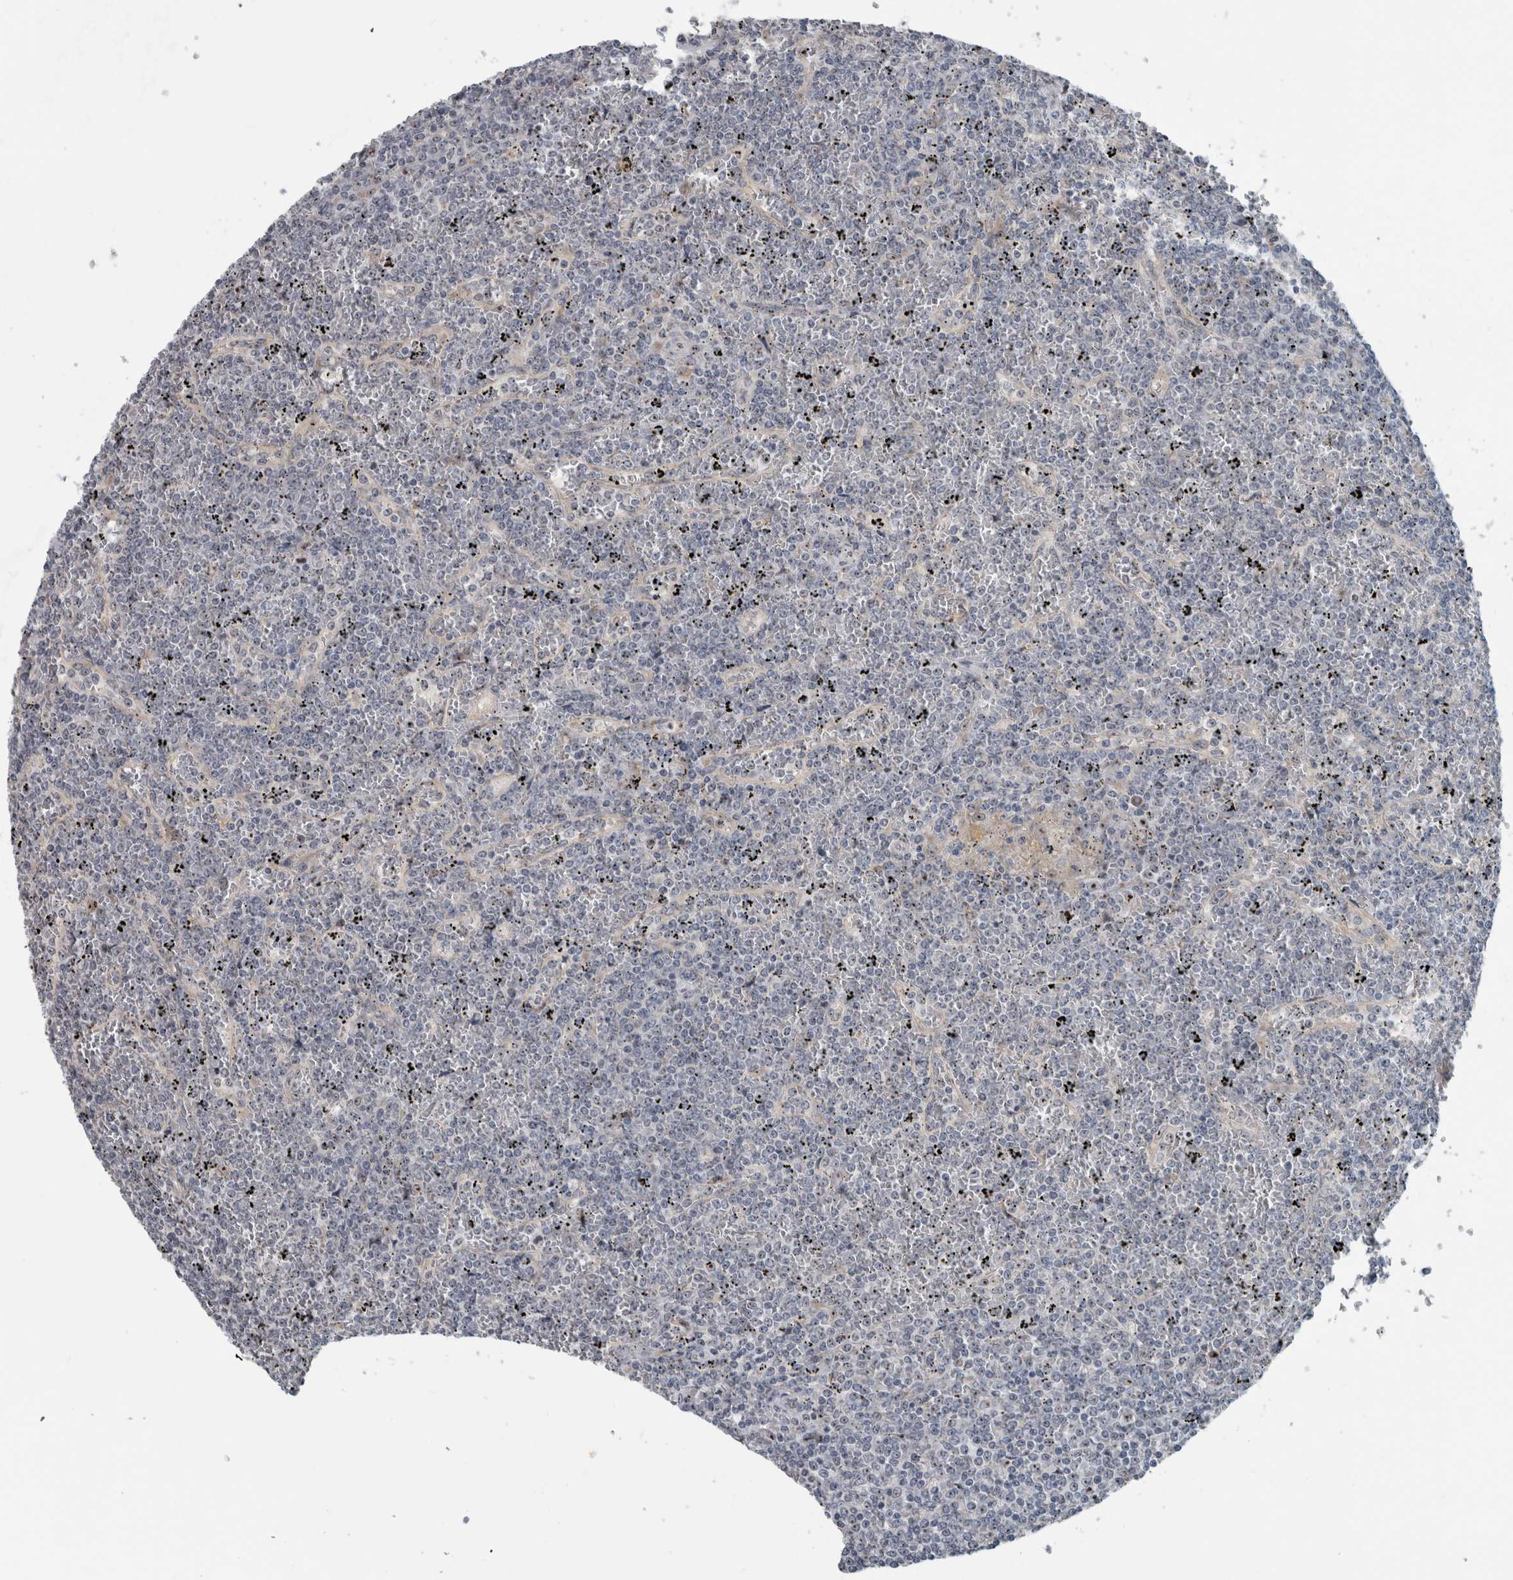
{"staining": {"intensity": "negative", "quantity": "none", "location": "none"}, "tissue": "lymphoma", "cell_type": "Tumor cells", "image_type": "cancer", "snomed": [{"axis": "morphology", "description": "Malignant lymphoma, non-Hodgkin's type, Low grade"}, {"axis": "topography", "description": "Spleen"}], "caption": "Tumor cells are negative for protein expression in human low-grade malignant lymphoma, non-Hodgkin's type.", "gene": "UTP6", "patient": {"sex": "female", "age": 19}}